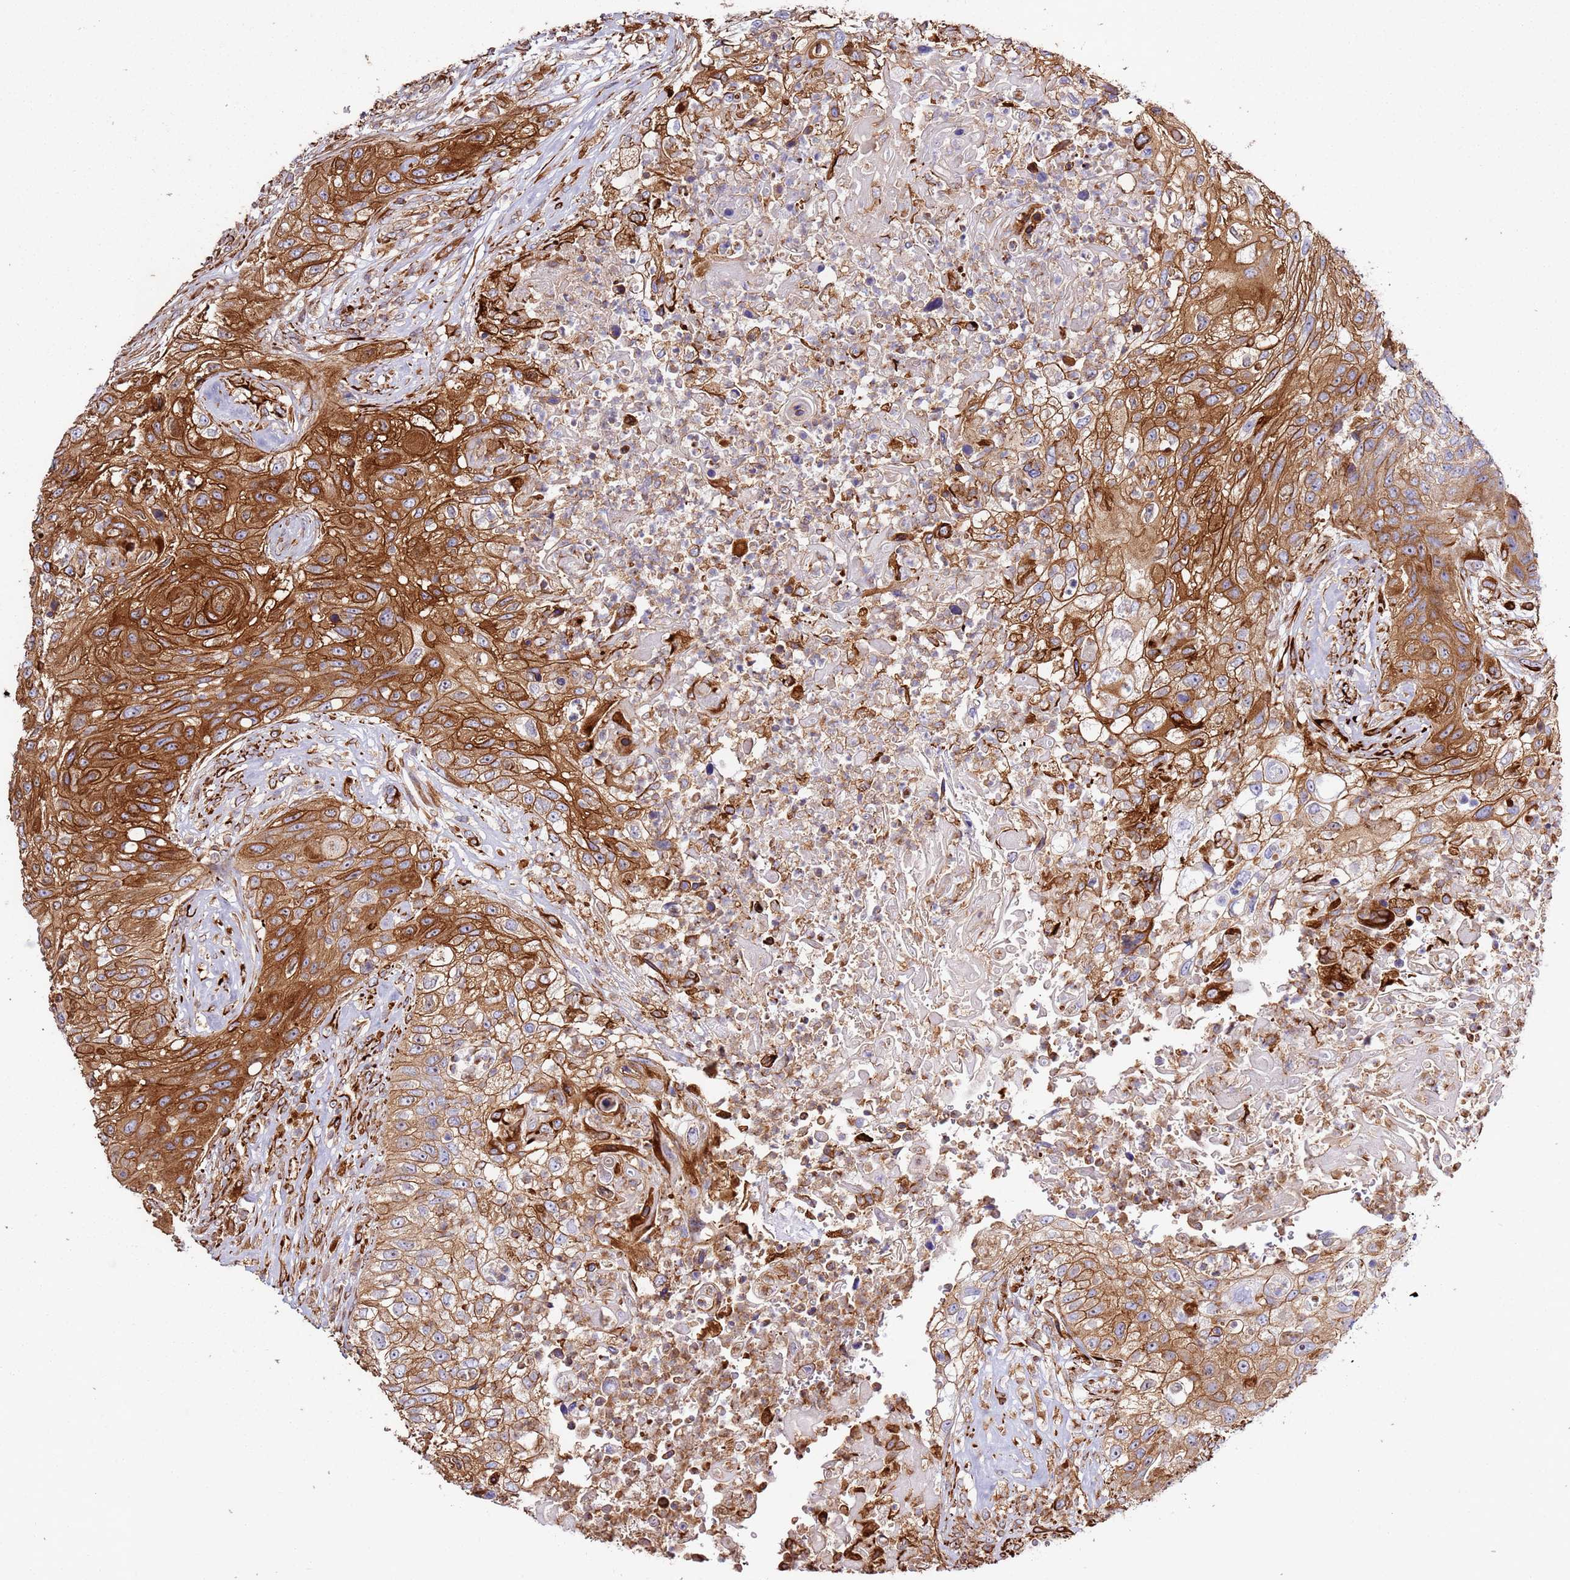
{"staining": {"intensity": "strong", "quantity": ">75%", "location": "cytoplasmic/membranous"}, "tissue": "urothelial cancer", "cell_type": "Tumor cells", "image_type": "cancer", "snomed": [{"axis": "morphology", "description": "Urothelial carcinoma, High grade"}, {"axis": "topography", "description": "Urinary bladder"}], "caption": "Urothelial cancer was stained to show a protein in brown. There is high levels of strong cytoplasmic/membranous staining in about >75% of tumor cells.", "gene": "MRGPRE", "patient": {"sex": "female", "age": 60}}